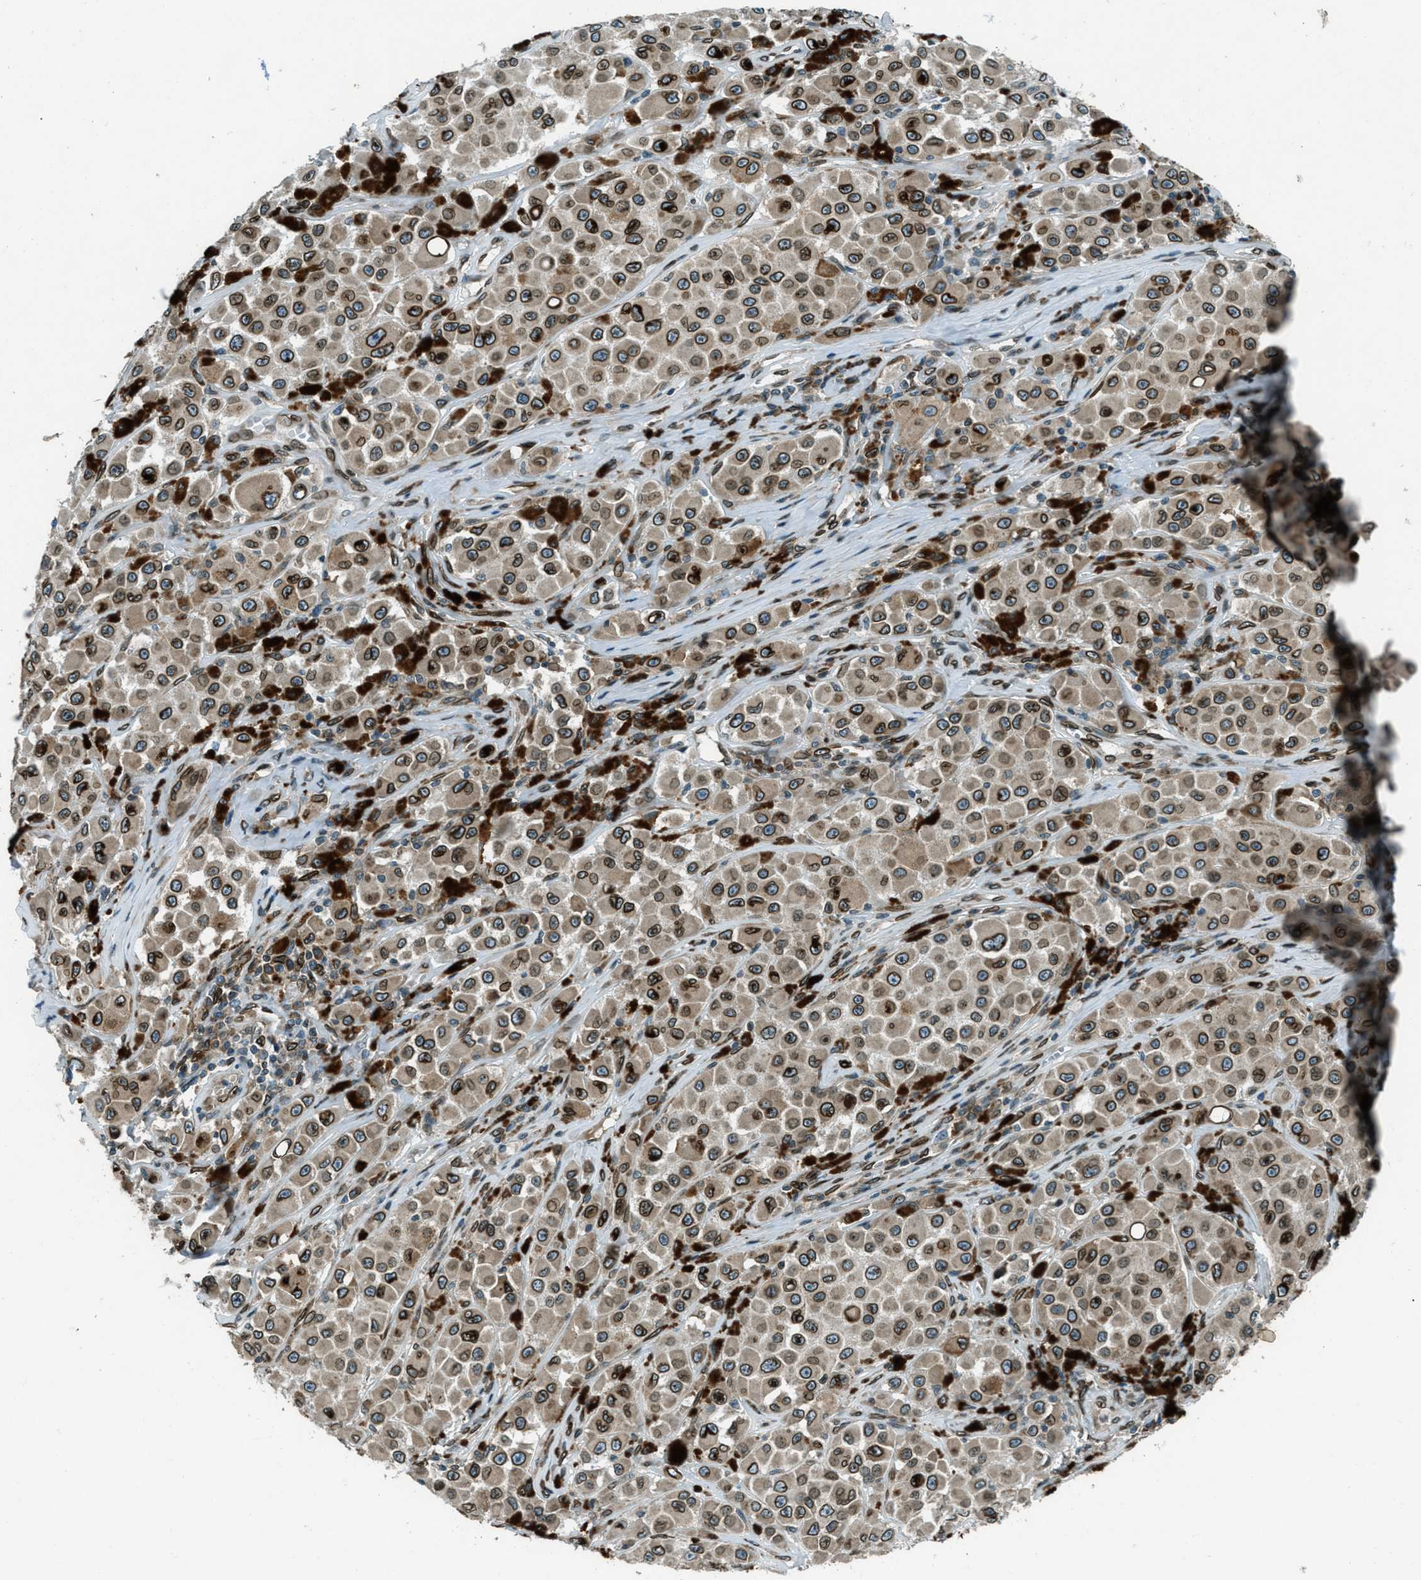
{"staining": {"intensity": "strong", "quantity": ">75%", "location": "cytoplasmic/membranous,nuclear"}, "tissue": "melanoma", "cell_type": "Tumor cells", "image_type": "cancer", "snomed": [{"axis": "morphology", "description": "Malignant melanoma, NOS"}, {"axis": "topography", "description": "Skin"}], "caption": "The immunohistochemical stain highlights strong cytoplasmic/membranous and nuclear expression in tumor cells of malignant melanoma tissue. The protein of interest is stained brown, and the nuclei are stained in blue (DAB IHC with brightfield microscopy, high magnification).", "gene": "LEMD2", "patient": {"sex": "male", "age": 84}}